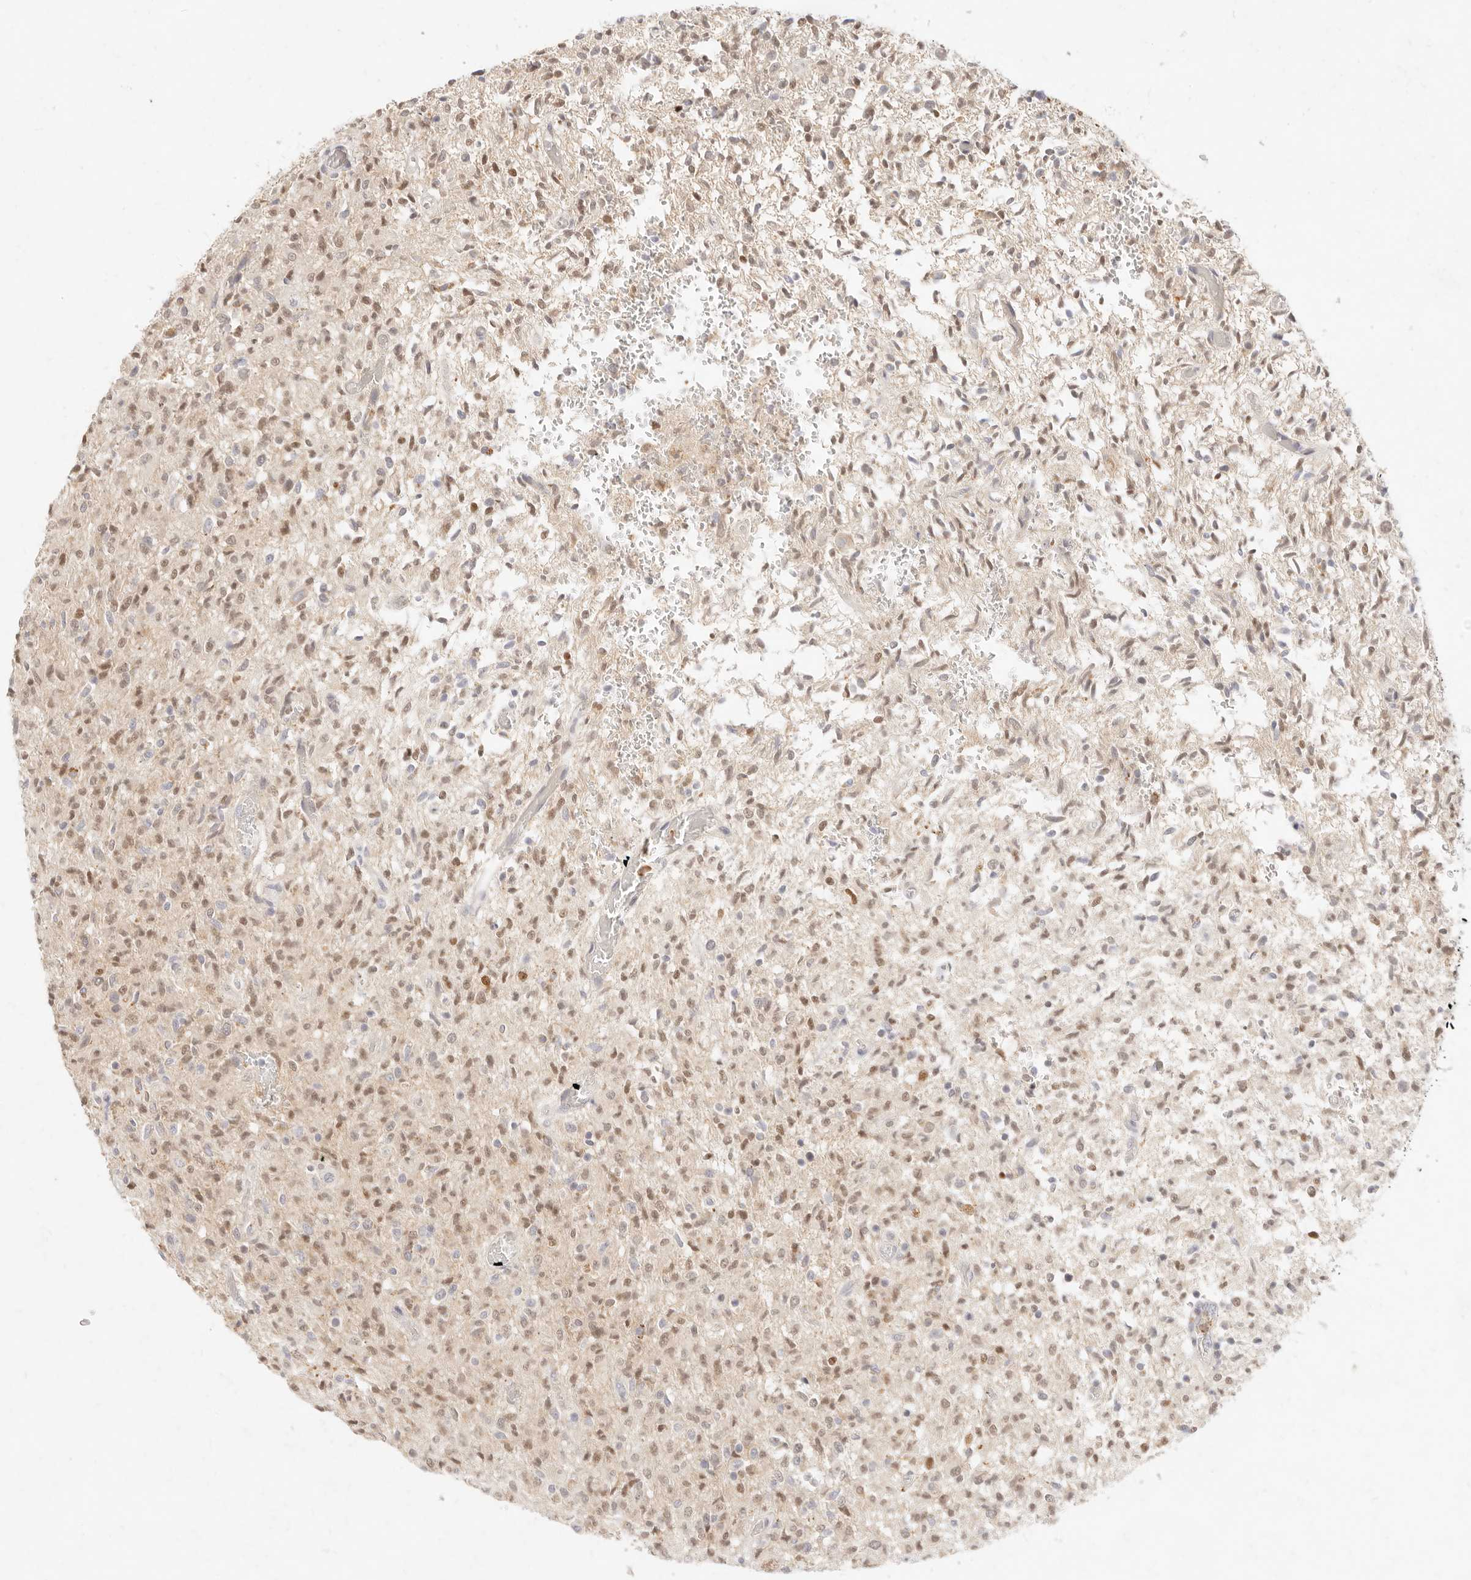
{"staining": {"intensity": "moderate", "quantity": ">75%", "location": "cytoplasmic/membranous,nuclear"}, "tissue": "glioma", "cell_type": "Tumor cells", "image_type": "cancer", "snomed": [{"axis": "morphology", "description": "Glioma, malignant, High grade"}, {"axis": "topography", "description": "Brain"}], "caption": "Immunohistochemistry photomicrograph of human high-grade glioma (malignant) stained for a protein (brown), which exhibits medium levels of moderate cytoplasmic/membranous and nuclear expression in approximately >75% of tumor cells.", "gene": "ASCL3", "patient": {"sex": "female", "age": 57}}